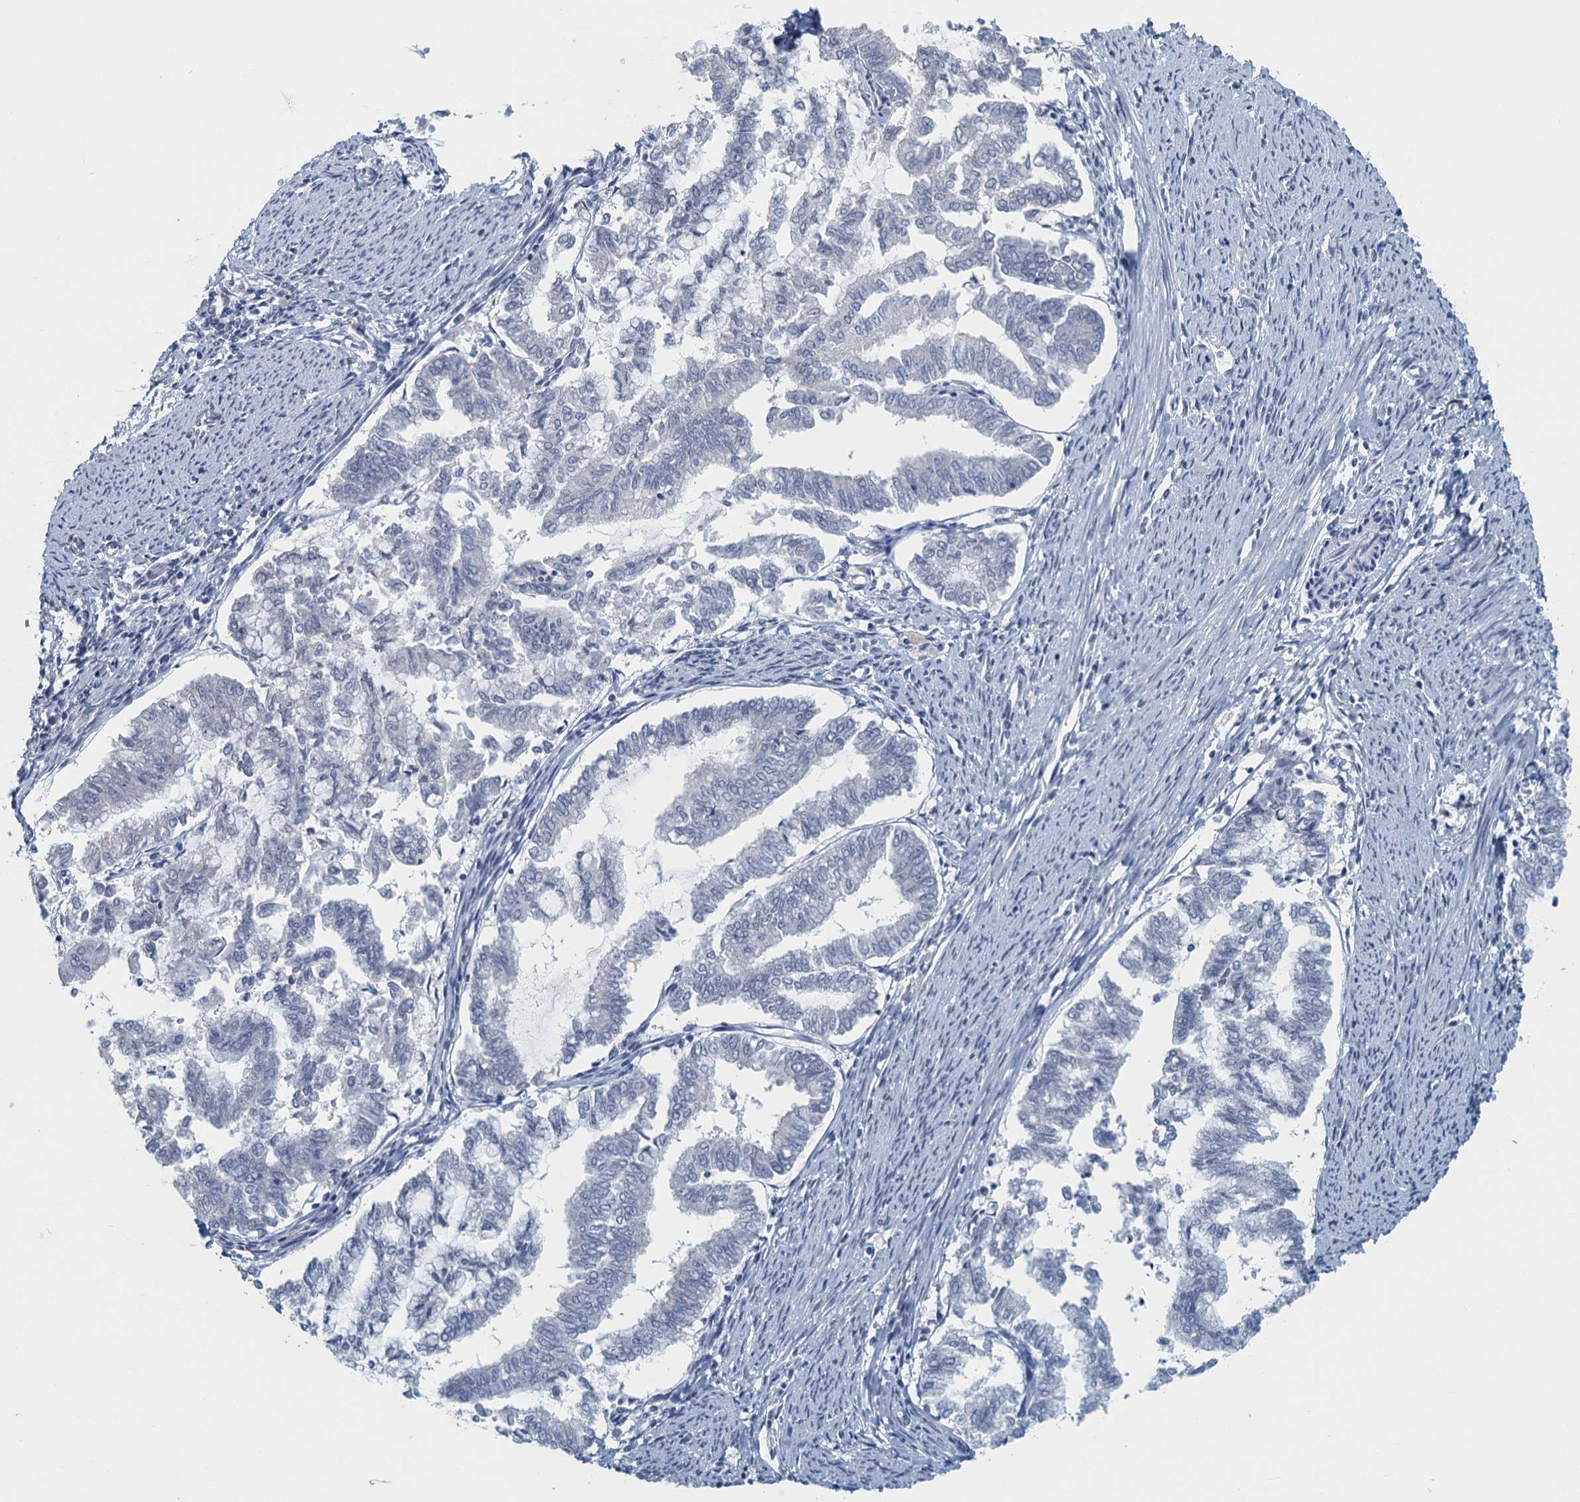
{"staining": {"intensity": "negative", "quantity": "none", "location": "none"}, "tissue": "endometrial cancer", "cell_type": "Tumor cells", "image_type": "cancer", "snomed": [{"axis": "morphology", "description": "Adenocarcinoma, NOS"}, {"axis": "topography", "description": "Endometrium"}], "caption": "An image of adenocarcinoma (endometrial) stained for a protein reveals no brown staining in tumor cells.", "gene": "TTLL9", "patient": {"sex": "female", "age": 79}}